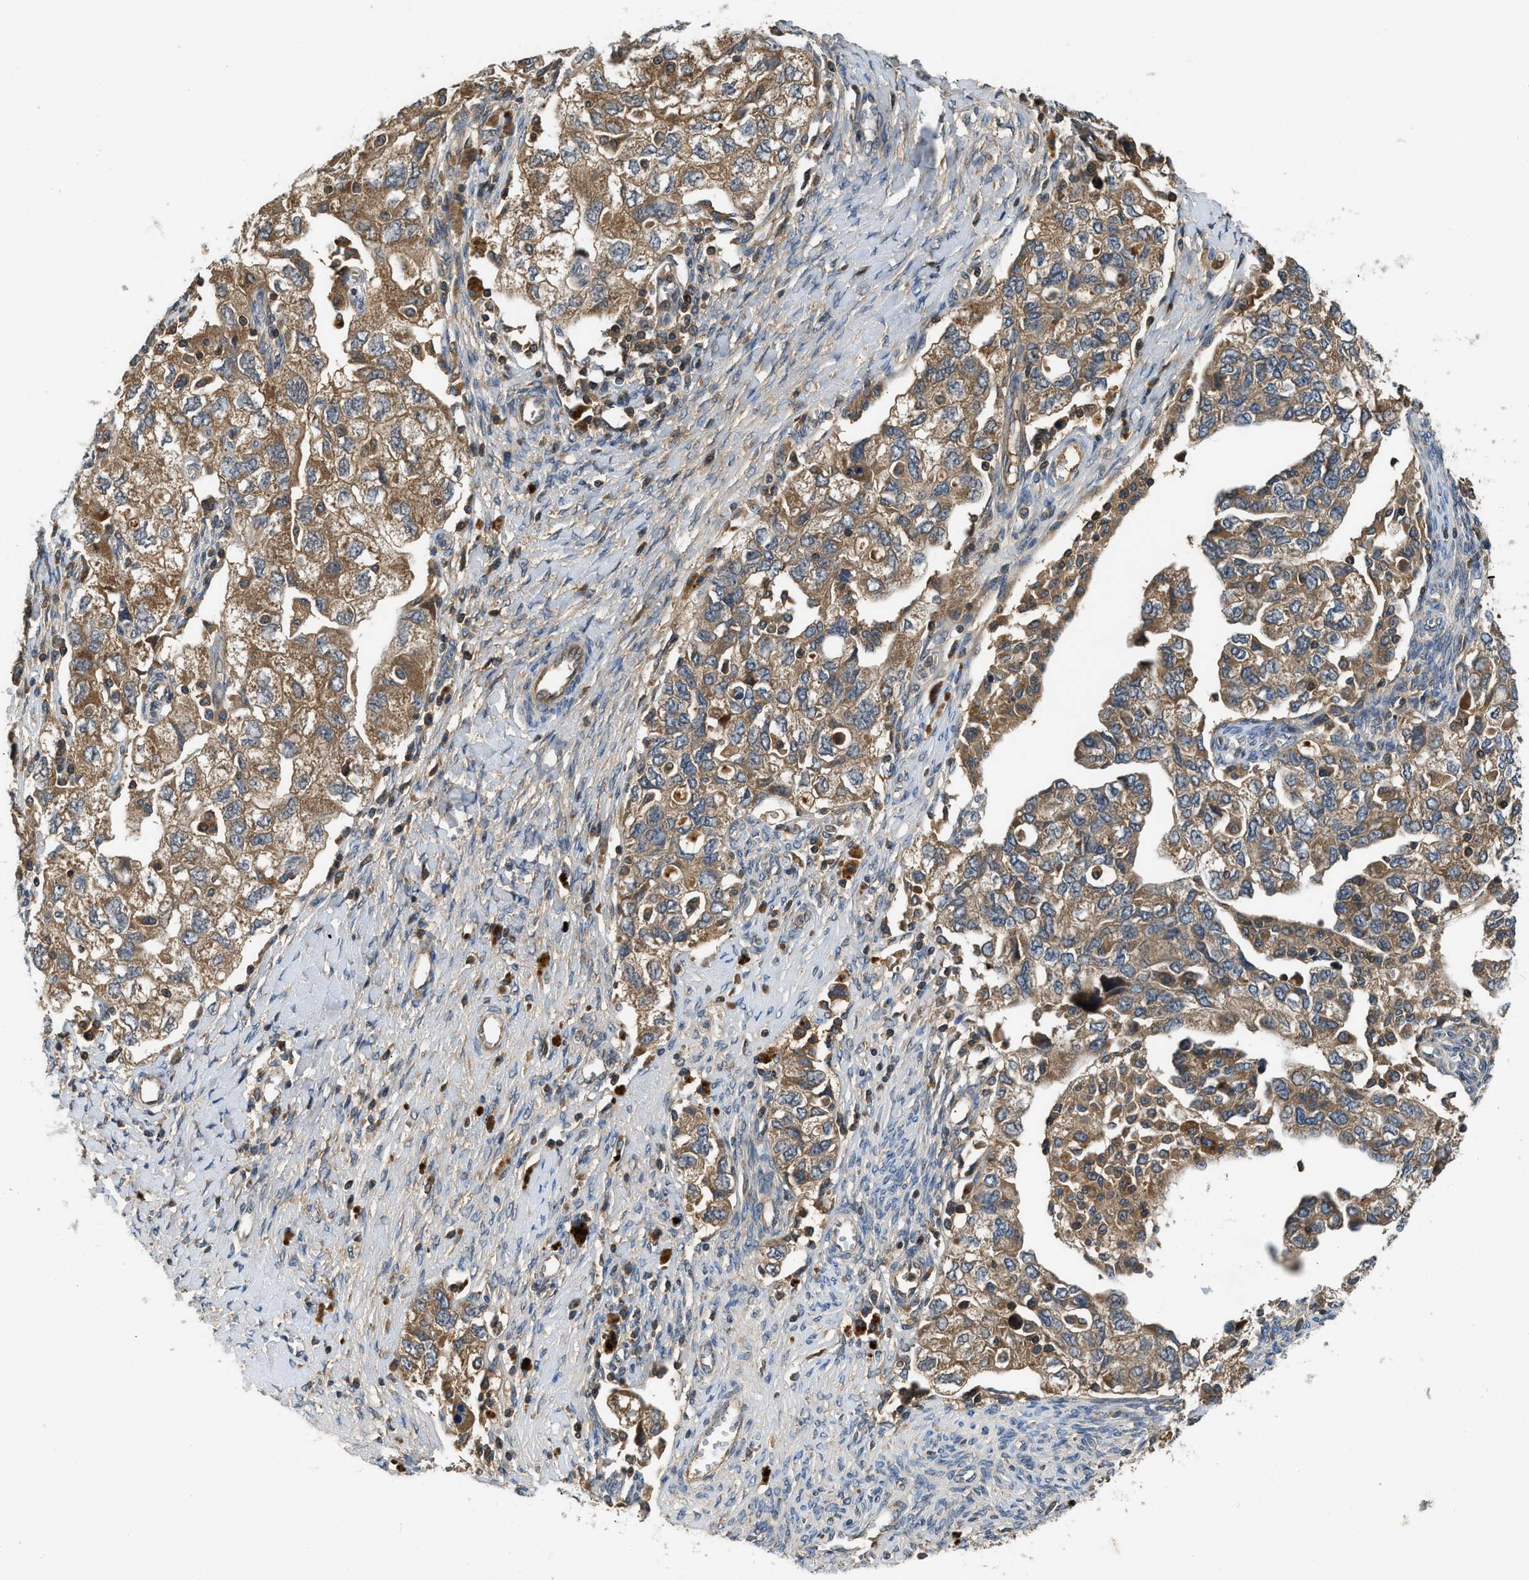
{"staining": {"intensity": "moderate", "quantity": ">75%", "location": "cytoplasmic/membranous"}, "tissue": "ovarian cancer", "cell_type": "Tumor cells", "image_type": "cancer", "snomed": [{"axis": "morphology", "description": "Carcinoma, NOS"}, {"axis": "morphology", "description": "Cystadenocarcinoma, serous, NOS"}, {"axis": "topography", "description": "Ovary"}], "caption": "This is a photomicrograph of immunohistochemistry staining of ovarian carcinoma, which shows moderate positivity in the cytoplasmic/membranous of tumor cells.", "gene": "PAFAH2", "patient": {"sex": "female", "age": 69}}